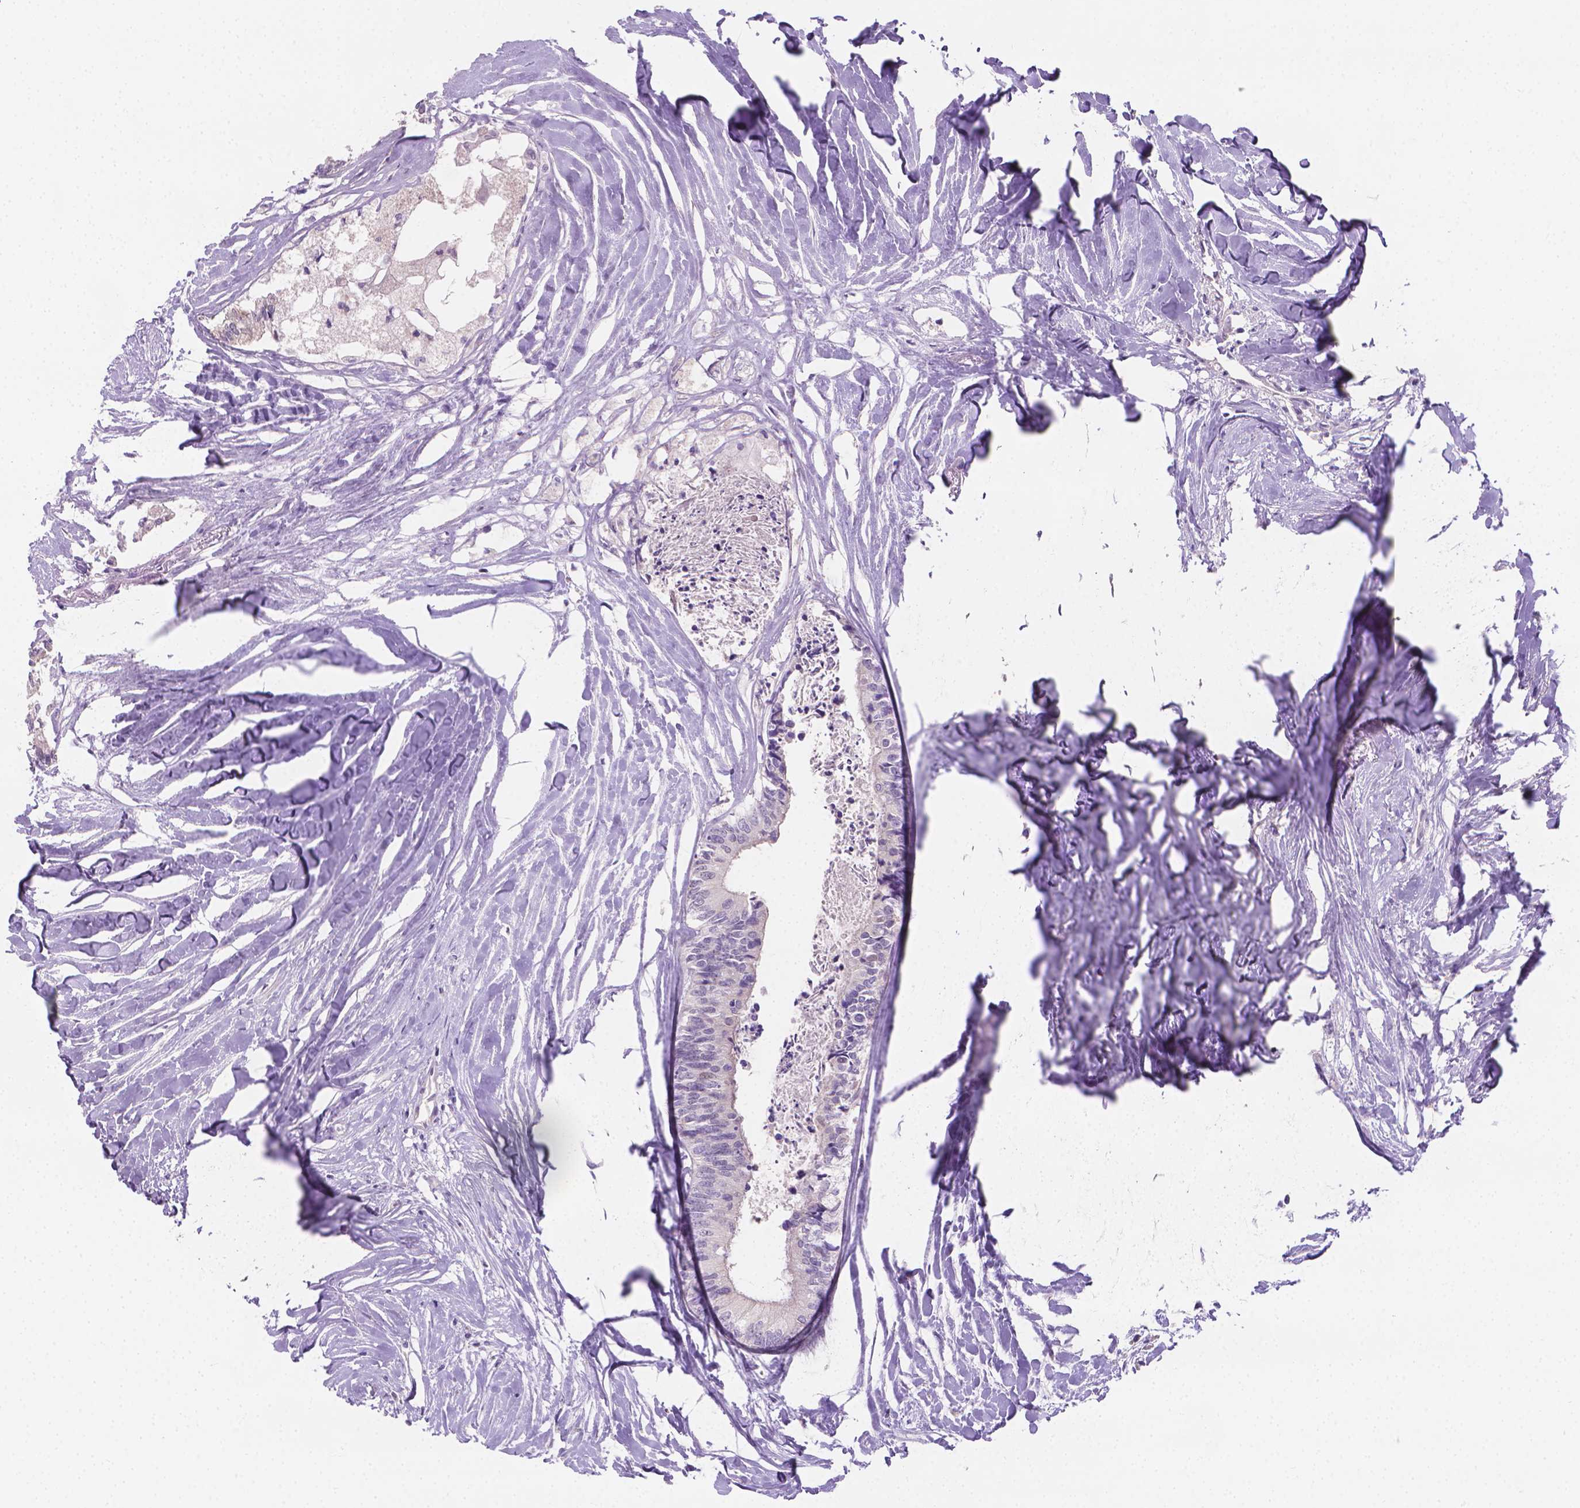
{"staining": {"intensity": "negative", "quantity": "none", "location": "none"}, "tissue": "colorectal cancer", "cell_type": "Tumor cells", "image_type": "cancer", "snomed": [{"axis": "morphology", "description": "Adenocarcinoma, NOS"}, {"axis": "topography", "description": "Colon"}, {"axis": "topography", "description": "Rectum"}], "caption": "IHC micrograph of neoplastic tissue: colorectal cancer stained with DAB (3,3'-diaminobenzidine) reveals no significant protein staining in tumor cells.", "gene": "GSDMA", "patient": {"sex": "male", "age": 57}}